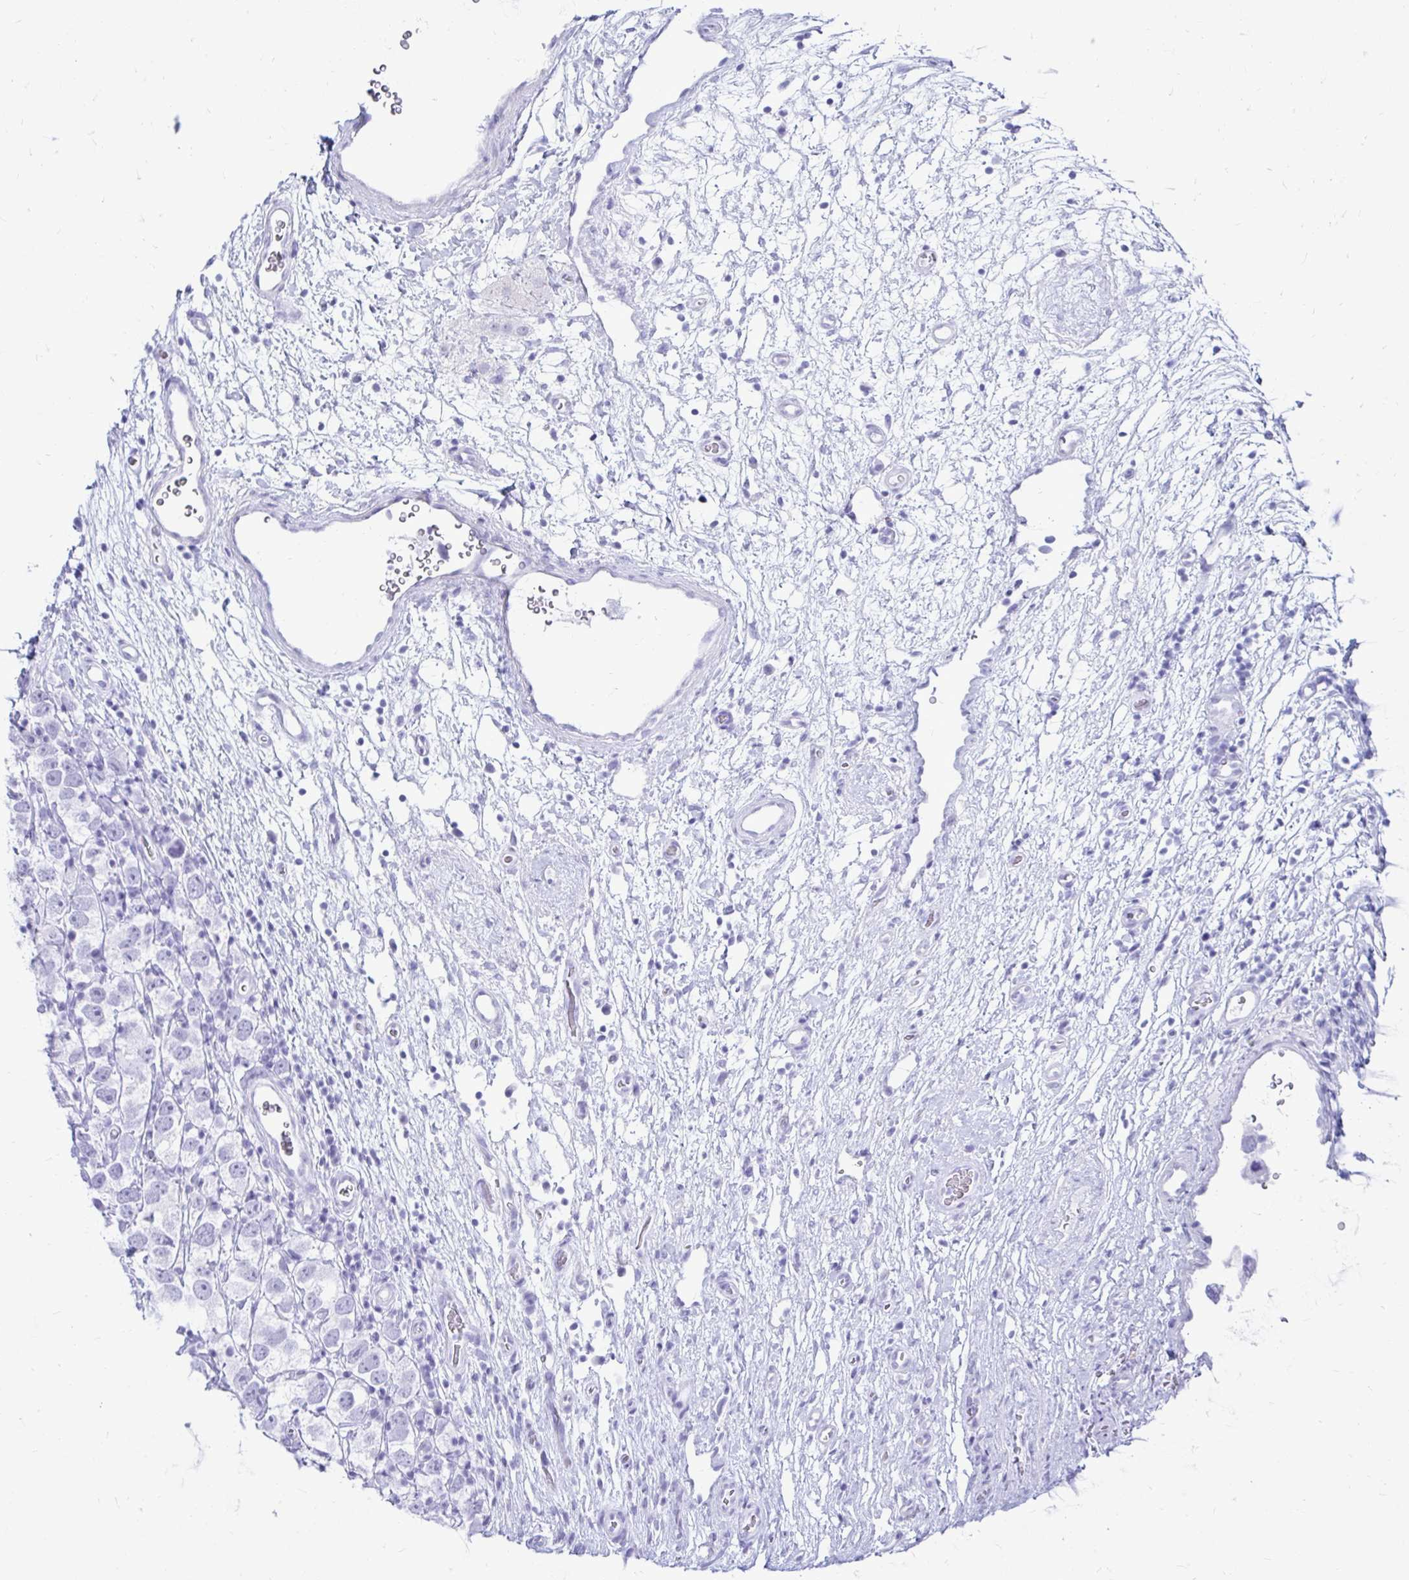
{"staining": {"intensity": "negative", "quantity": "none", "location": "none"}, "tissue": "testis cancer", "cell_type": "Tumor cells", "image_type": "cancer", "snomed": [{"axis": "morphology", "description": "Seminoma, NOS"}, {"axis": "topography", "description": "Testis"}], "caption": "DAB (3,3'-diaminobenzidine) immunohistochemical staining of human testis cancer exhibits no significant positivity in tumor cells. The staining is performed using DAB (3,3'-diaminobenzidine) brown chromogen with nuclei counter-stained in using hematoxylin.", "gene": "OR10R2", "patient": {"sex": "male", "age": 26}}